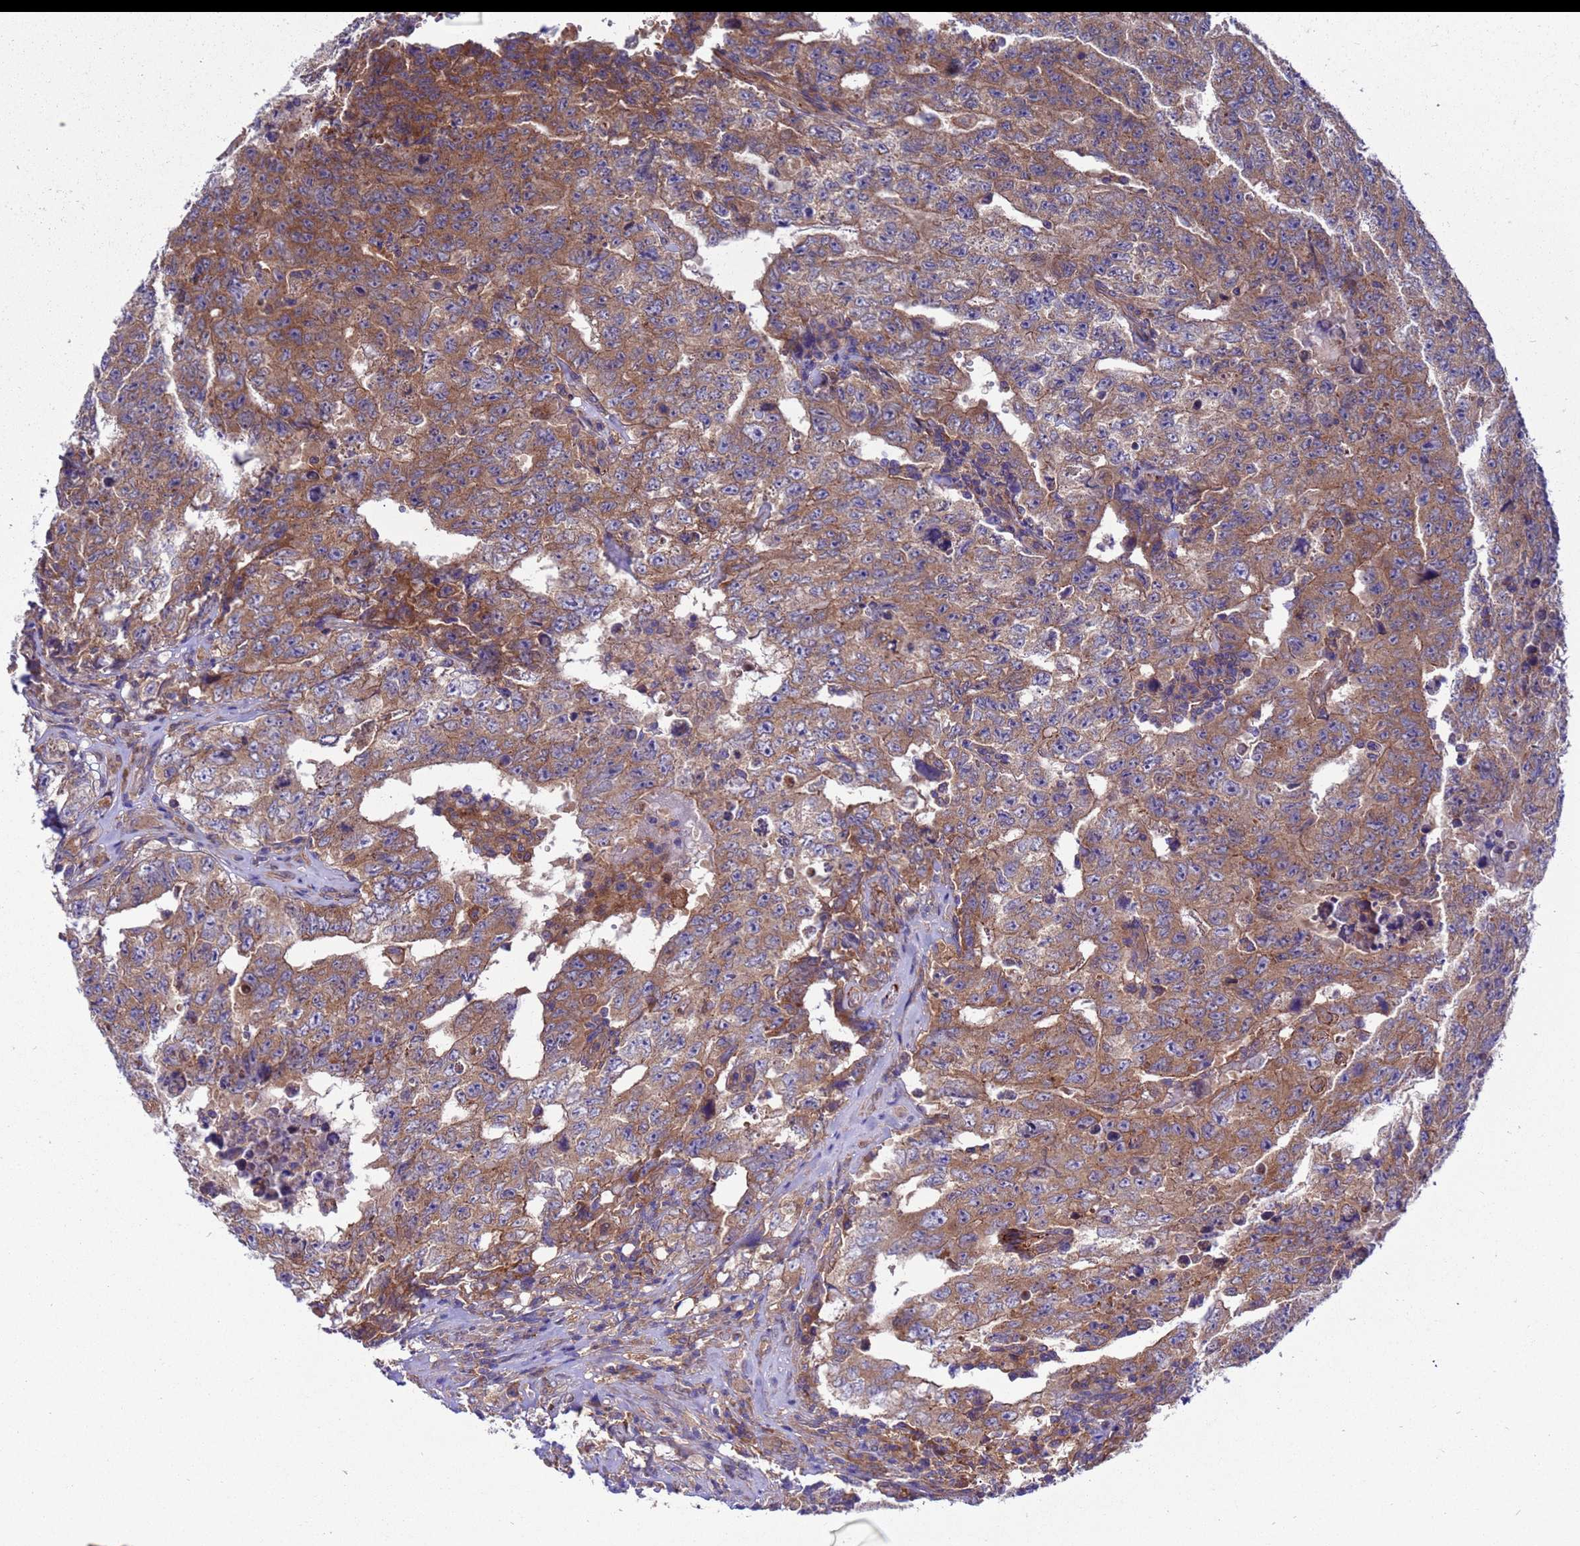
{"staining": {"intensity": "moderate", "quantity": ">75%", "location": "cytoplasmic/membranous"}, "tissue": "testis cancer", "cell_type": "Tumor cells", "image_type": "cancer", "snomed": [{"axis": "morphology", "description": "Carcinoma, Embryonal, NOS"}, {"axis": "topography", "description": "Testis"}], "caption": "DAB (3,3'-diaminobenzidine) immunohistochemical staining of human testis cancer (embryonal carcinoma) shows moderate cytoplasmic/membranous protein expression in approximately >75% of tumor cells. (DAB IHC, brown staining for protein, blue staining for nuclei).", "gene": "ARHGAP12", "patient": {"sex": "male", "age": 26}}